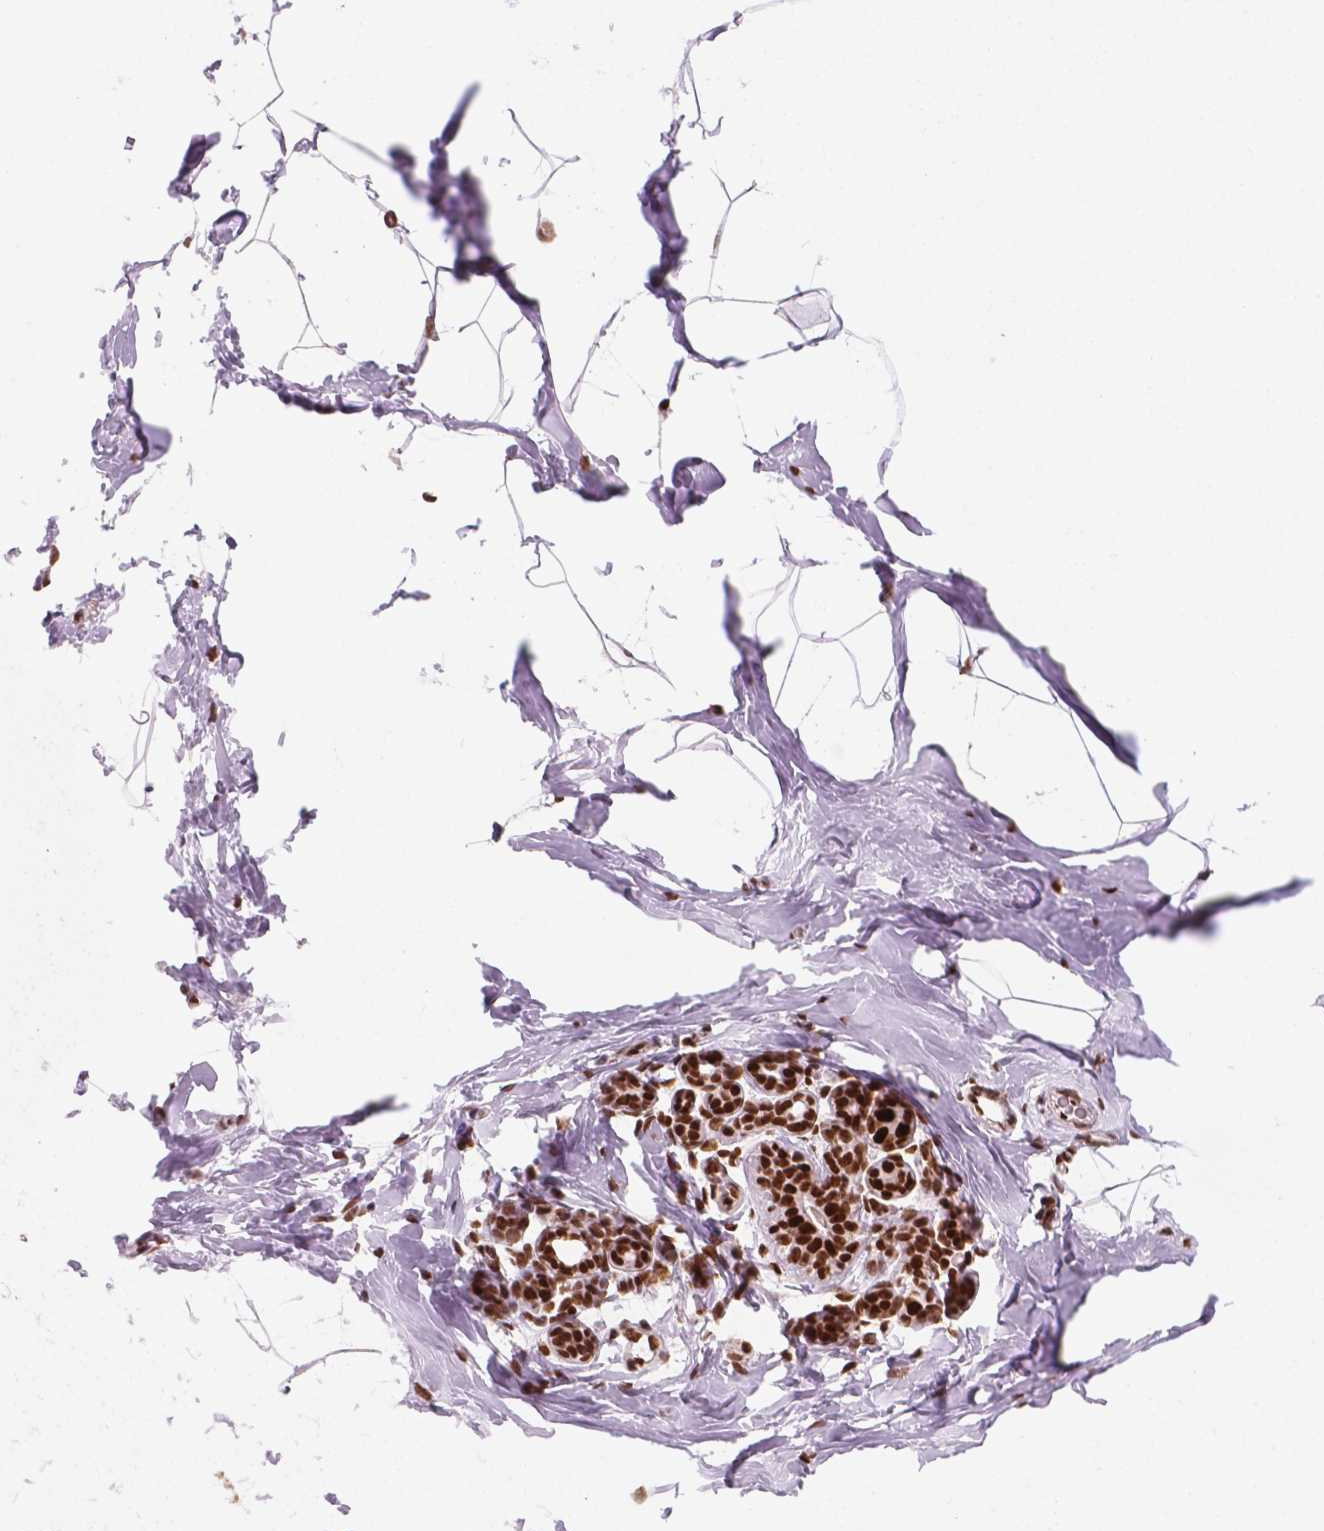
{"staining": {"intensity": "negative", "quantity": "none", "location": "none"}, "tissue": "breast", "cell_type": "Adipocytes", "image_type": "normal", "snomed": [{"axis": "morphology", "description": "Normal tissue, NOS"}, {"axis": "topography", "description": "Breast"}], "caption": "Adipocytes are negative for protein expression in normal human breast. (DAB (3,3'-diaminobenzidine) immunohistochemistry, high magnification).", "gene": "MSH6", "patient": {"sex": "female", "age": 32}}